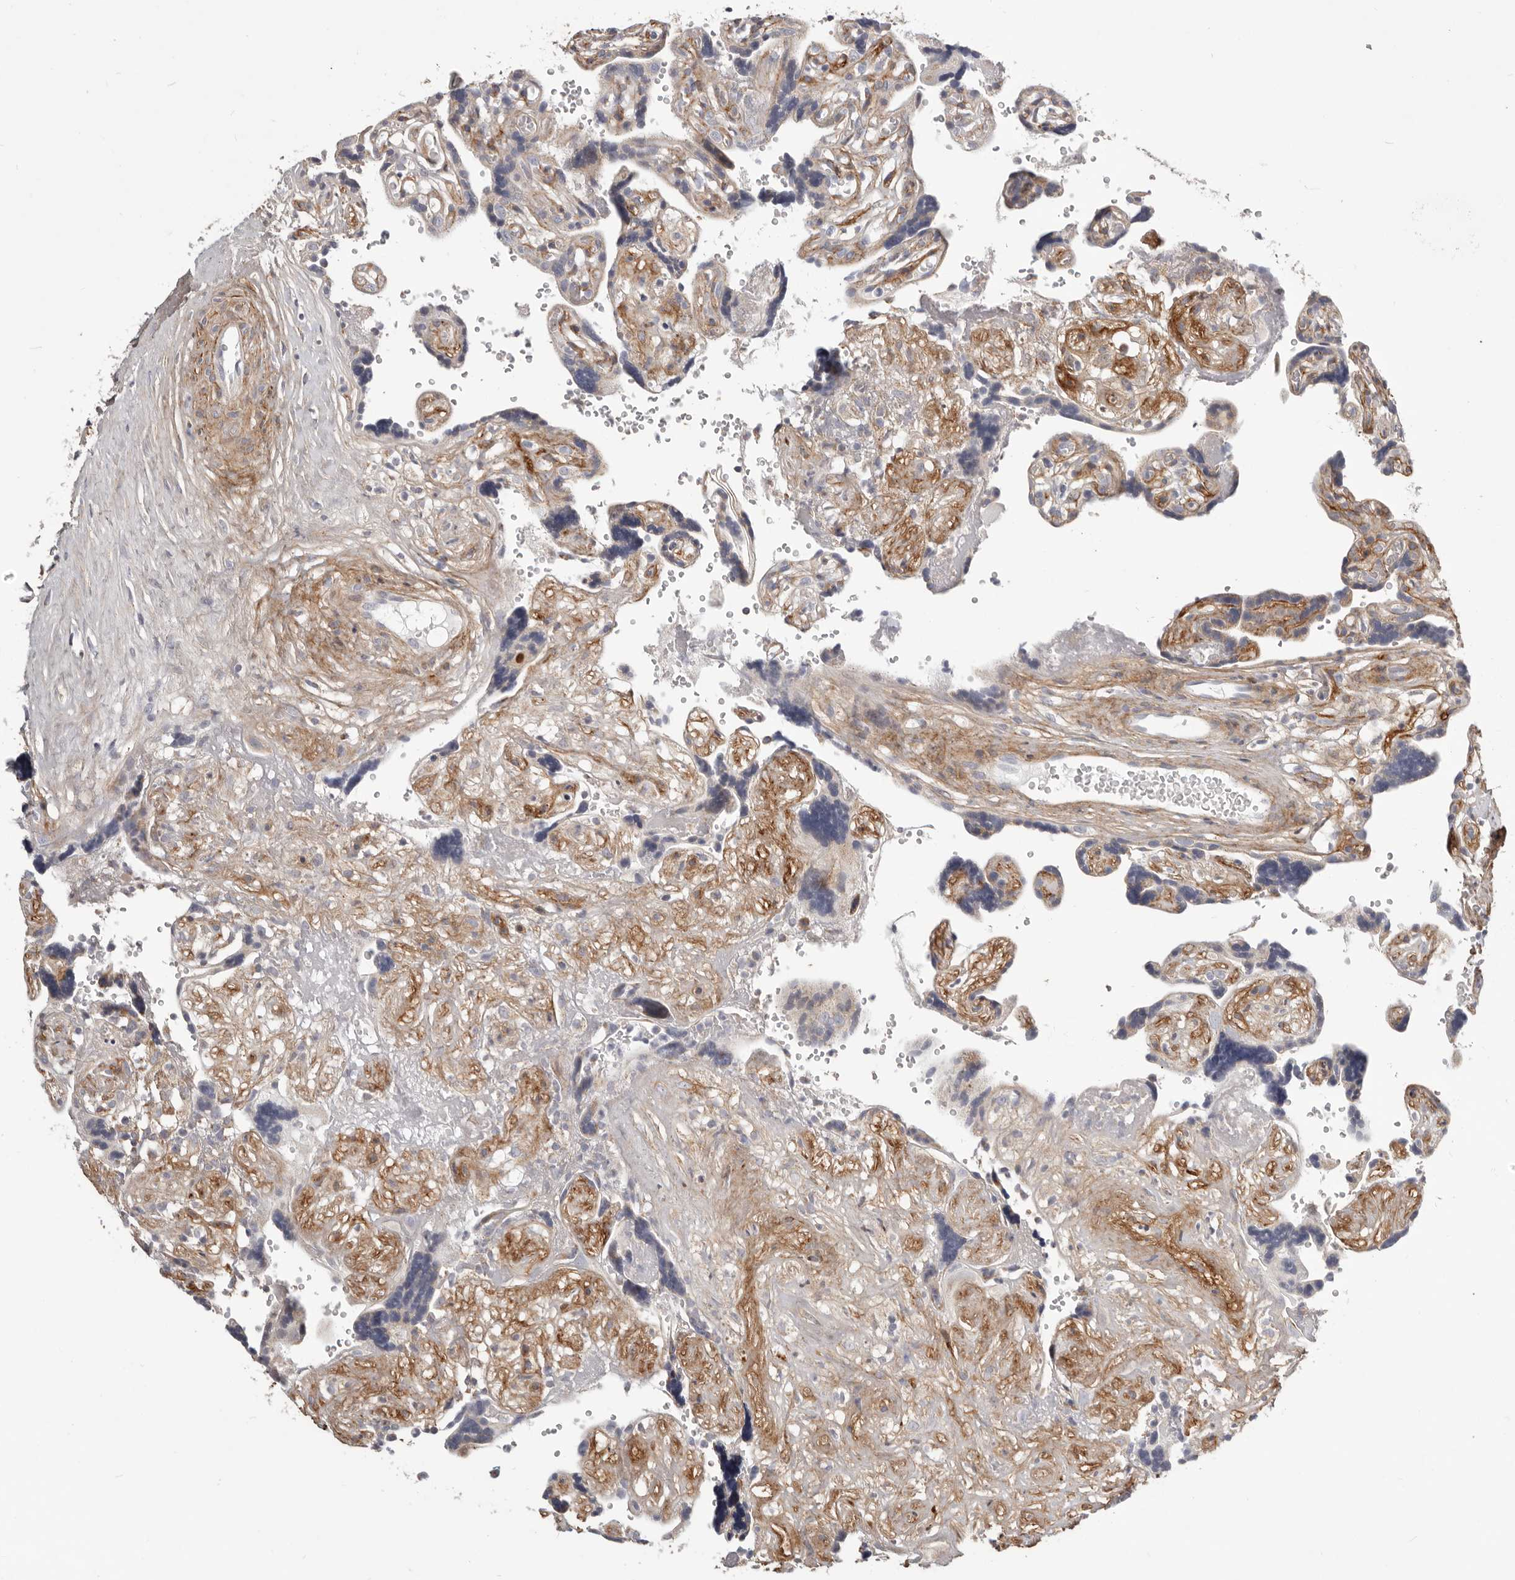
{"staining": {"intensity": "moderate", "quantity": "25%-75%", "location": "cytoplasmic/membranous"}, "tissue": "placenta", "cell_type": "Decidual cells", "image_type": "normal", "snomed": [{"axis": "morphology", "description": "Normal tissue, NOS"}, {"axis": "topography", "description": "Placenta"}], "caption": "Immunohistochemistry (IHC) image of unremarkable placenta stained for a protein (brown), which demonstrates medium levels of moderate cytoplasmic/membranous staining in approximately 25%-75% of decidual cells.", "gene": "MRPS10", "patient": {"sex": "female", "age": 30}}